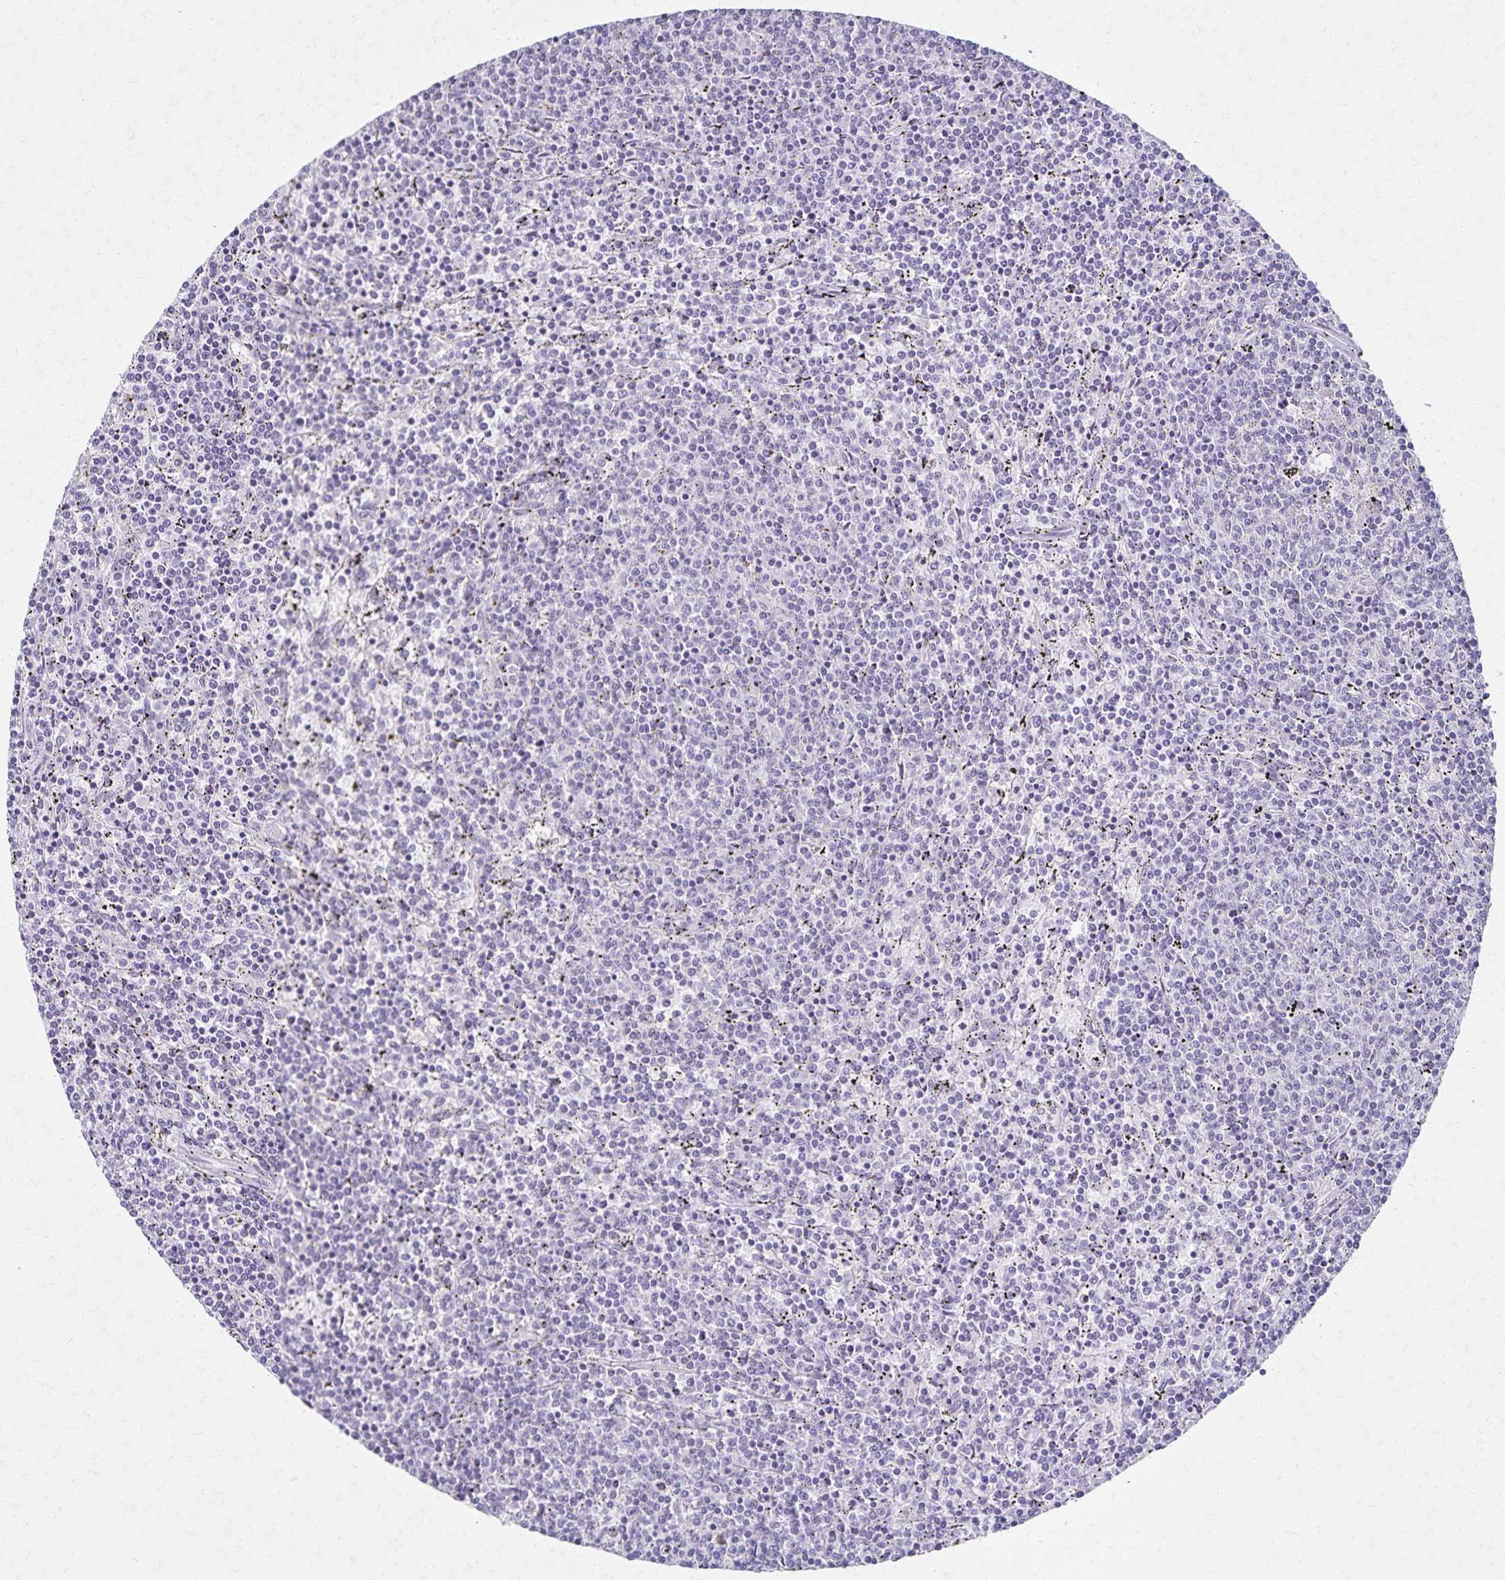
{"staining": {"intensity": "negative", "quantity": "none", "location": "none"}, "tissue": "lymphoma", "cell_type": "Tumor cells", "image_type": "cancer", "snomed": [{"axis": "morphology", "description": "Malignant lymphoma, non-Hodgkin's type, Low grade"}, {"axis": "topography", "description": "Spleen"}], "caption": "Immunohistochemistry photomicrograph of lymphoma stained for a protein (brown), which displays no staining in tumor cells.", "gene": "KISS1", "patient": {"sex": "female", "age": 50}}